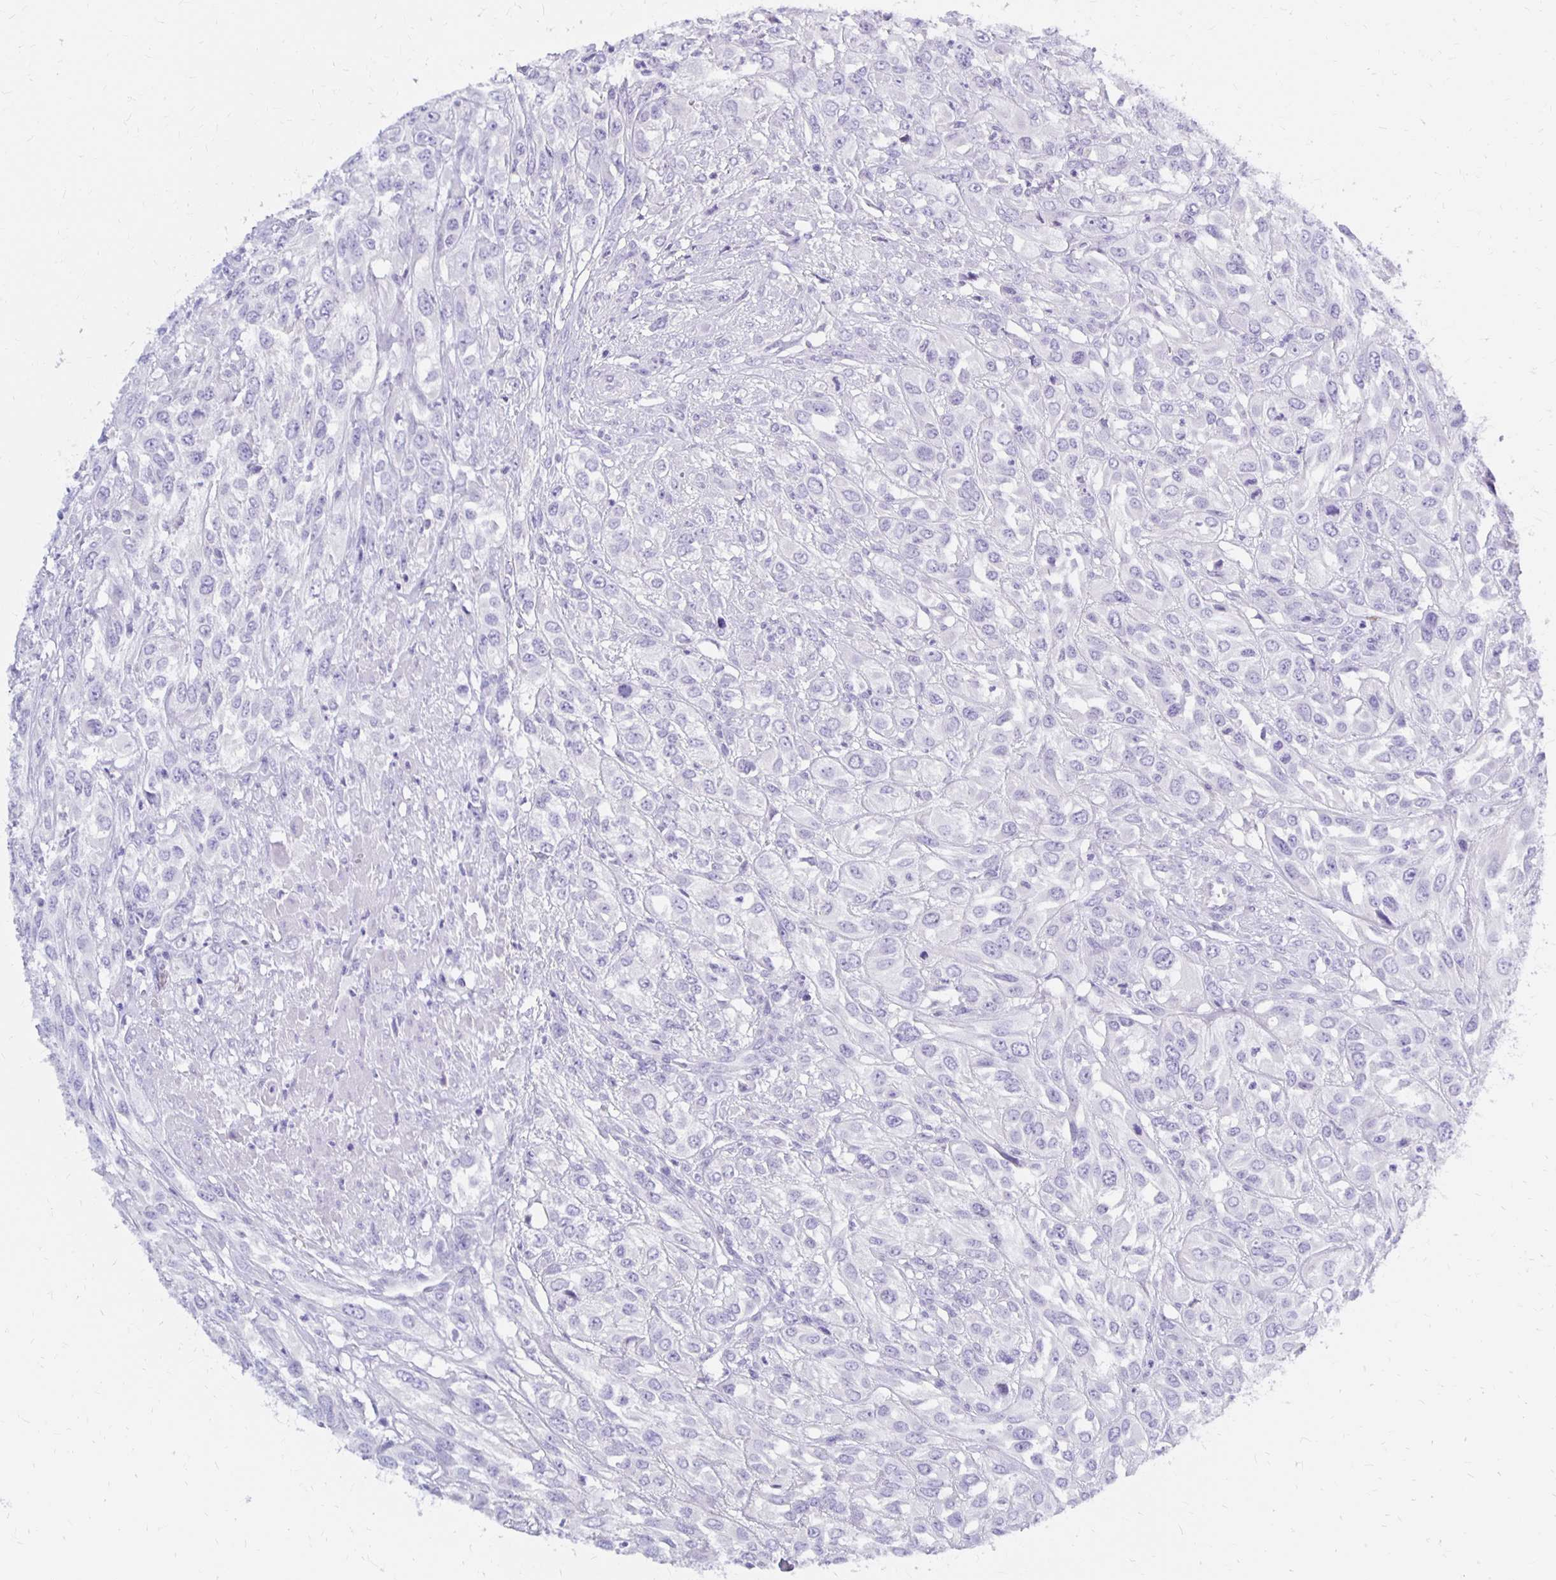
{"staining": {"intensity": "negative", "quantity": "none", "location": "none"}, "tissue": "urothelial cancer", "cell_type": "Tumor cells", "image_type": "cancer", "snomed": [{"axis": "morphology", "description": "Urothelial carcinoma, High grade"}, {"axis": "topography", "description": "Urinary bladder"}], "caption": "DAB immunohistochemical staining of urothelial carcinoma (high-grade) demonstrates no significant expression in tumor cells.", "gene": "FNTB", "patient": {"sex": "male", "age": 67}}